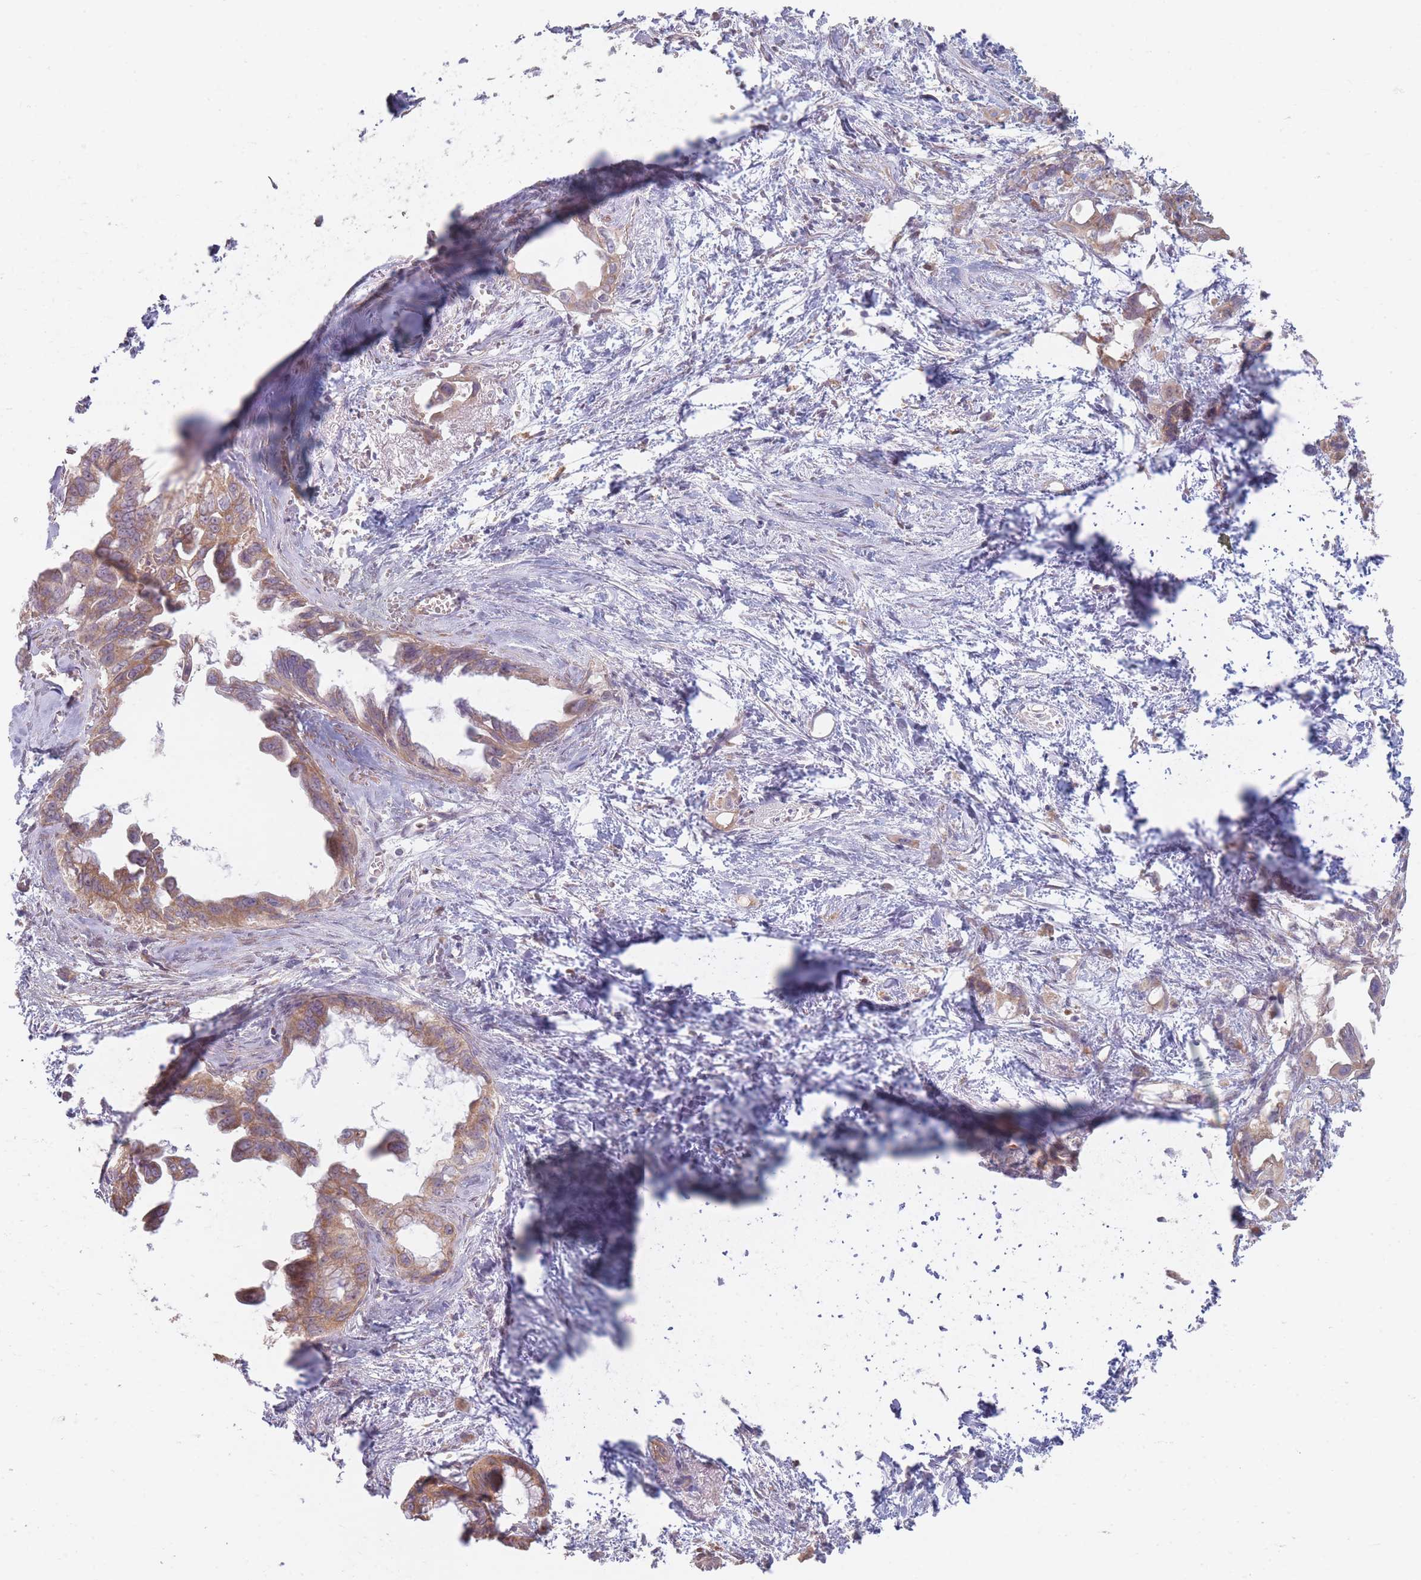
{"staining": {"intensity": "moderate", "quantity": ">75%", "location": "cytoplasmic/membranous"}, "tissue": "pancreatic cancer", "cell_type": "Tumor cells", "image_type": "cancer", "snomed": [{"axis": "morphology", "description": "Adenocarcinoma, NOS"}, {"axis": "topography", "description": "Pancreas"}], "caption": "This image reveals pancreatic cancer stained with IHC to label a protein in brown. The cytoplasmic/membranous of tumor cells show moderate positivity for the protein. Nuclei are counter-stained blue.", "gene": "MRPS6", "patient": {"sex": "male", "age": 61}}